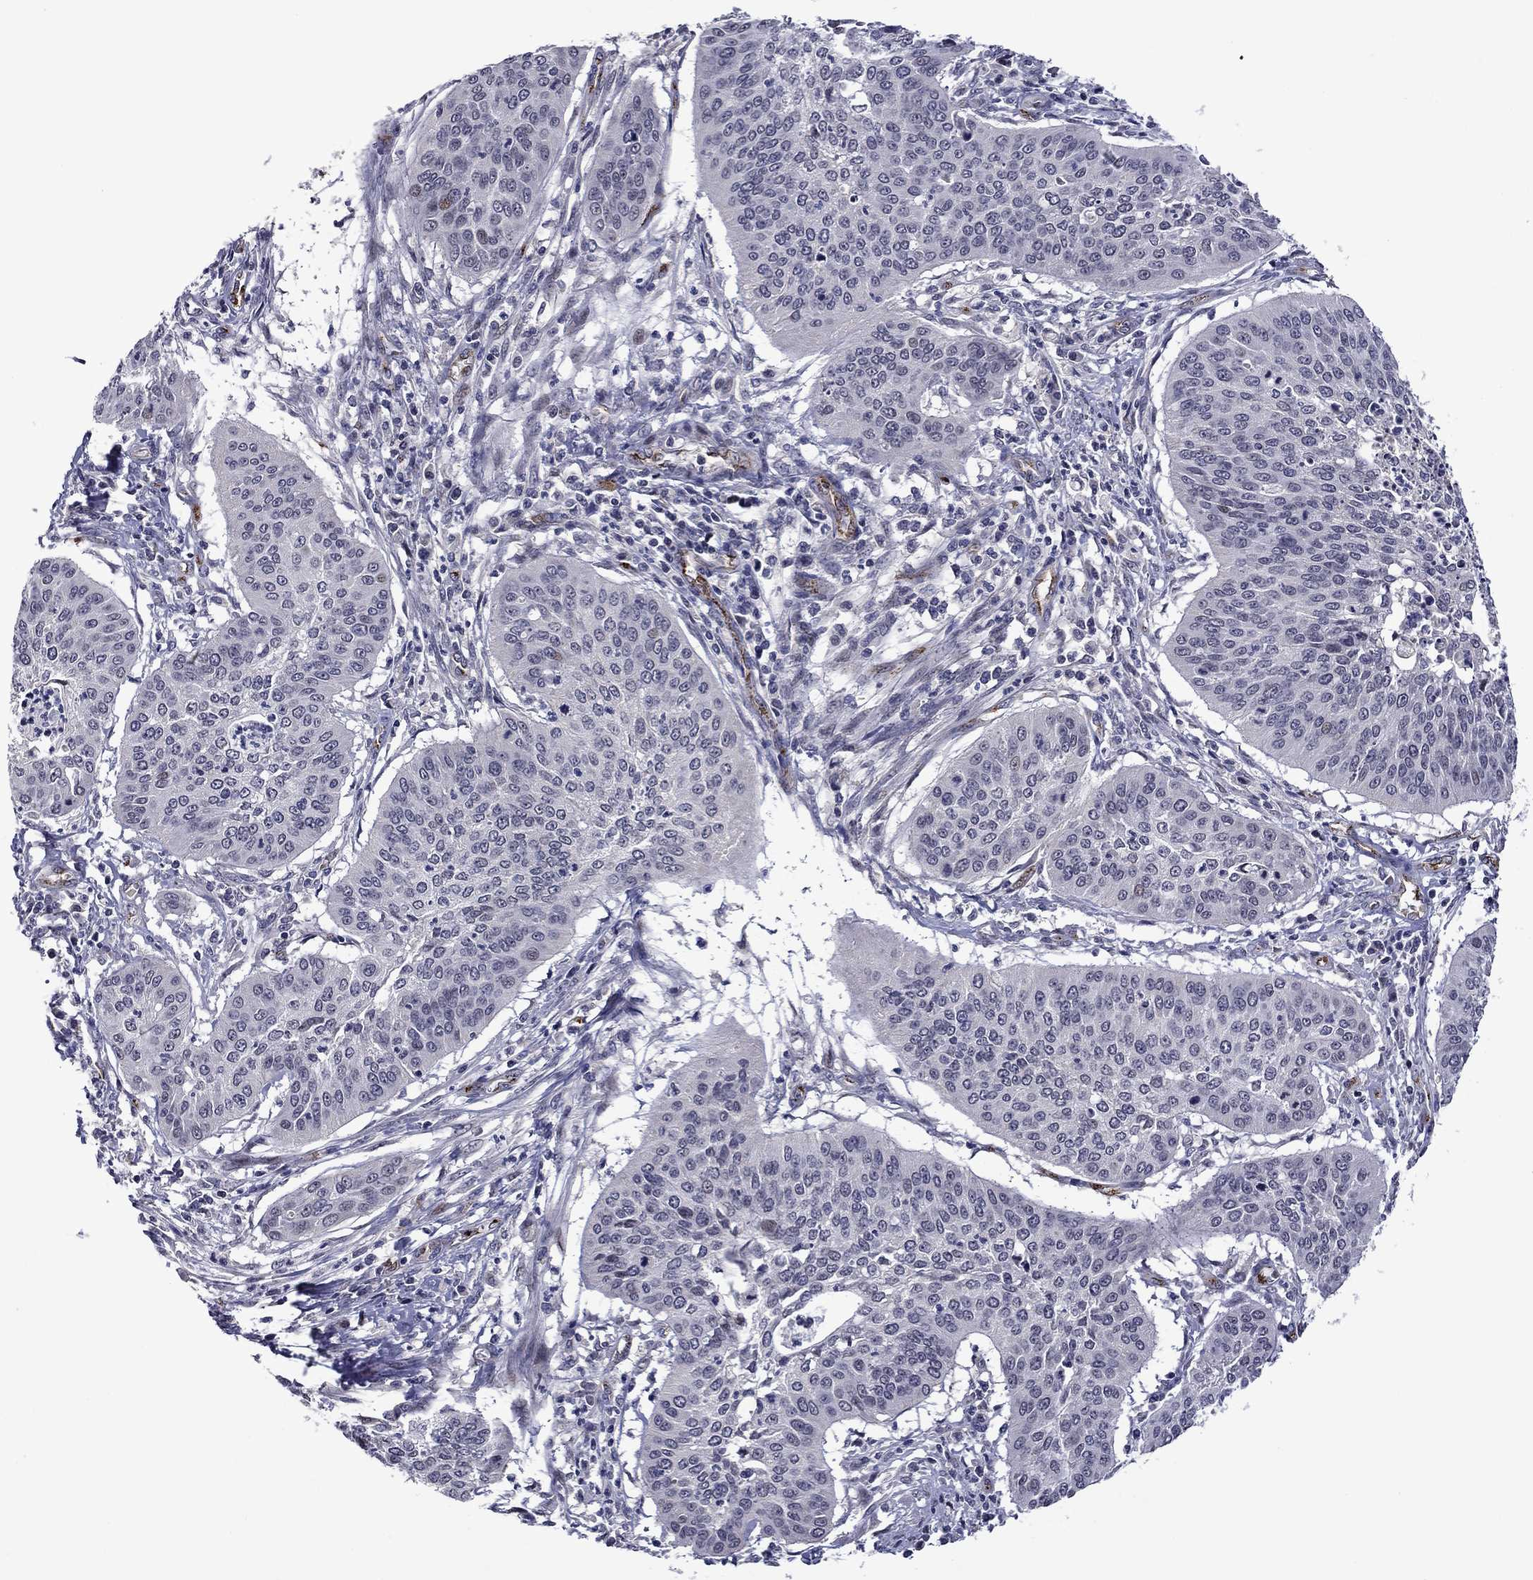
{"staining": {"intensity": "negative", "quantity": "none", "location": "none"}, "tissue": "cervical cancer", "cell_type": "Tumor cells", "image_type": "cancer", "snomed": [{"axis": "morphology", "description": "Normal tissue, NOS"}, {"axis": "morphology", "description": "Squamous cell carcinoma, NOS"}, {"axis": "topography", "description": "Cervix"}], "caption": "High power microscopy micrograph of an IHC micrograph of cervical cancer, revealing no significant staining in tumor cells.", "gene": "SLITRK1", "patient": {"sex": "female", "age": 39}}